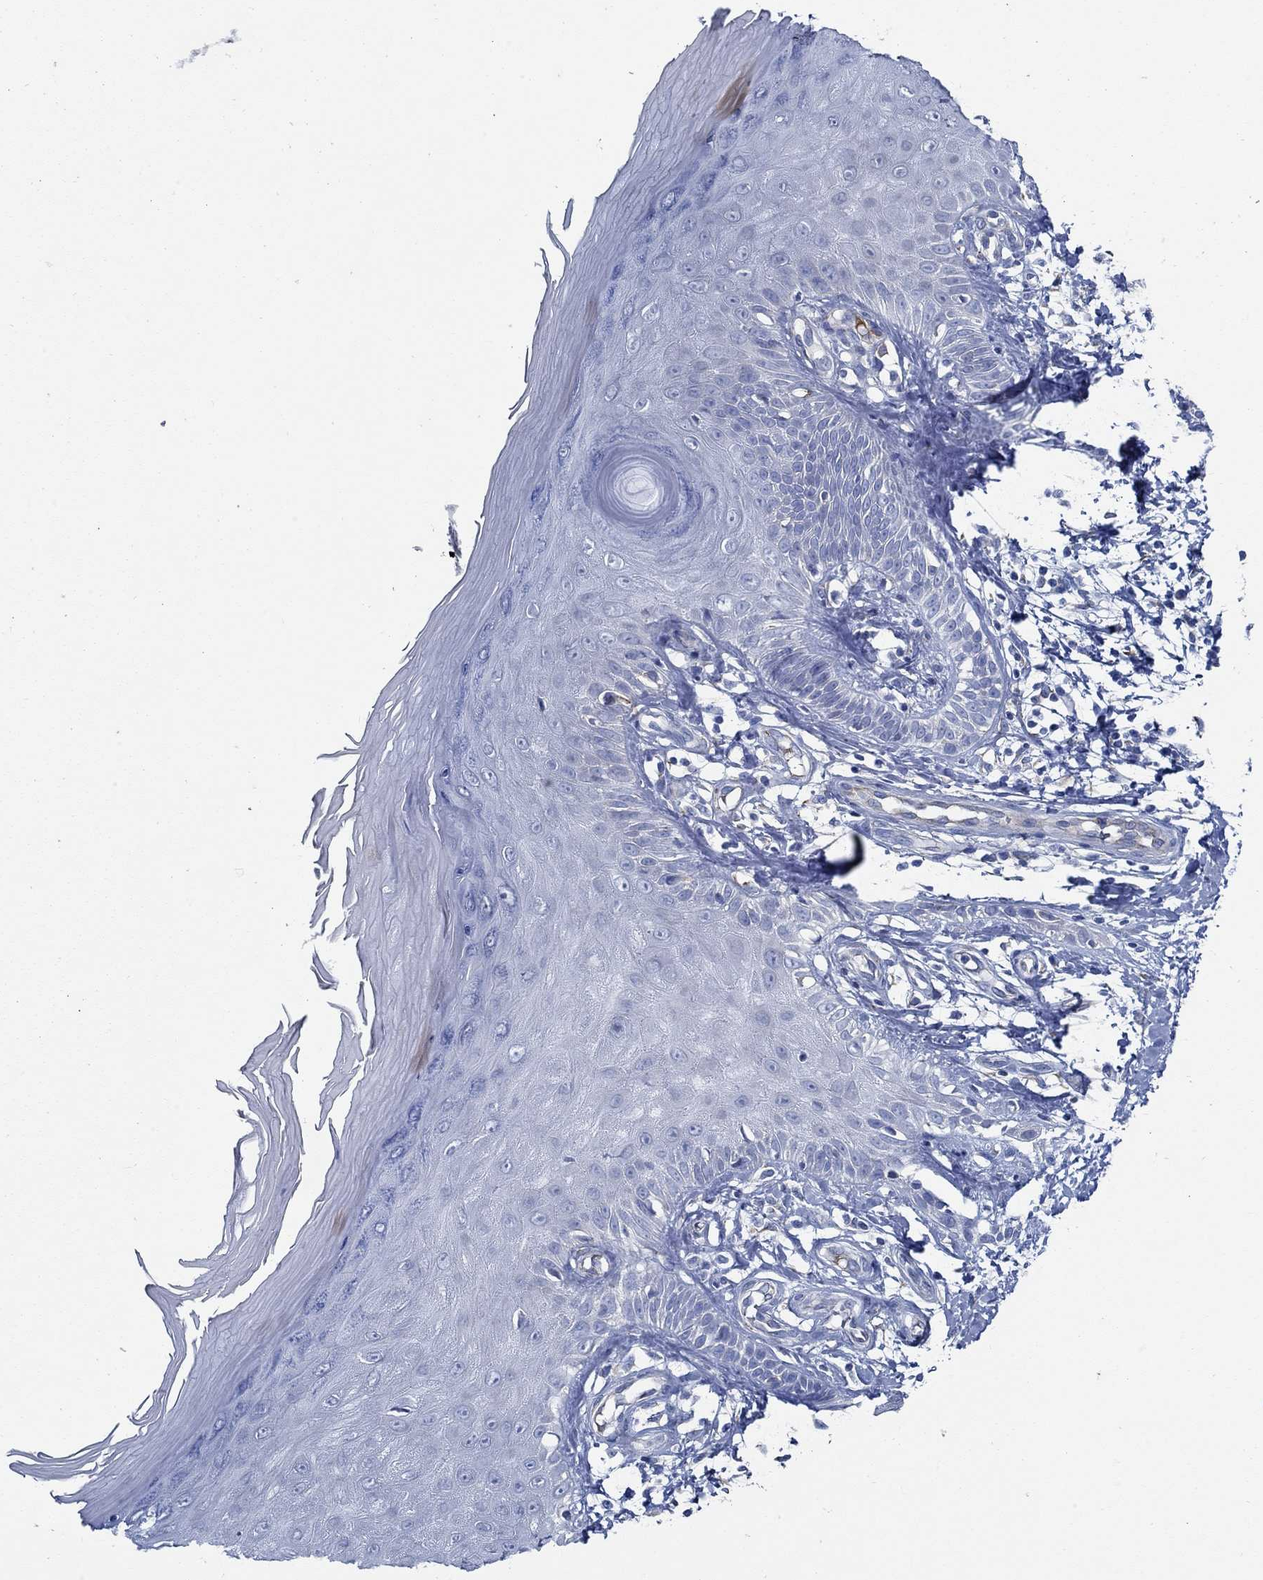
{"staining": {"intensity": "negative", "quantity": "none", "location": "none"}, "tissue": "skin", "cell_type": "Fibroblasts", "image_type": "normal", "snomed": [{"axis": "morphology", "description": "Normal tissue, NOS"}, {"axis": "morphology", "description": "Inflammation, NOS"}, {"axis": "morphology", "description": "Fibrosis, NOS"}, {"axis": "topography", "description": "Skin"}], "caption": "High magnification brightfield microscopy of unremarkable skin stained with DAB (3,3'-diaminobenzidine) (brown) and counterstained with hematoxylin (blue): fibroblasts show no significant expression.", "gene": "HECW2", "patient": {"sex": "male", "age": 71}}